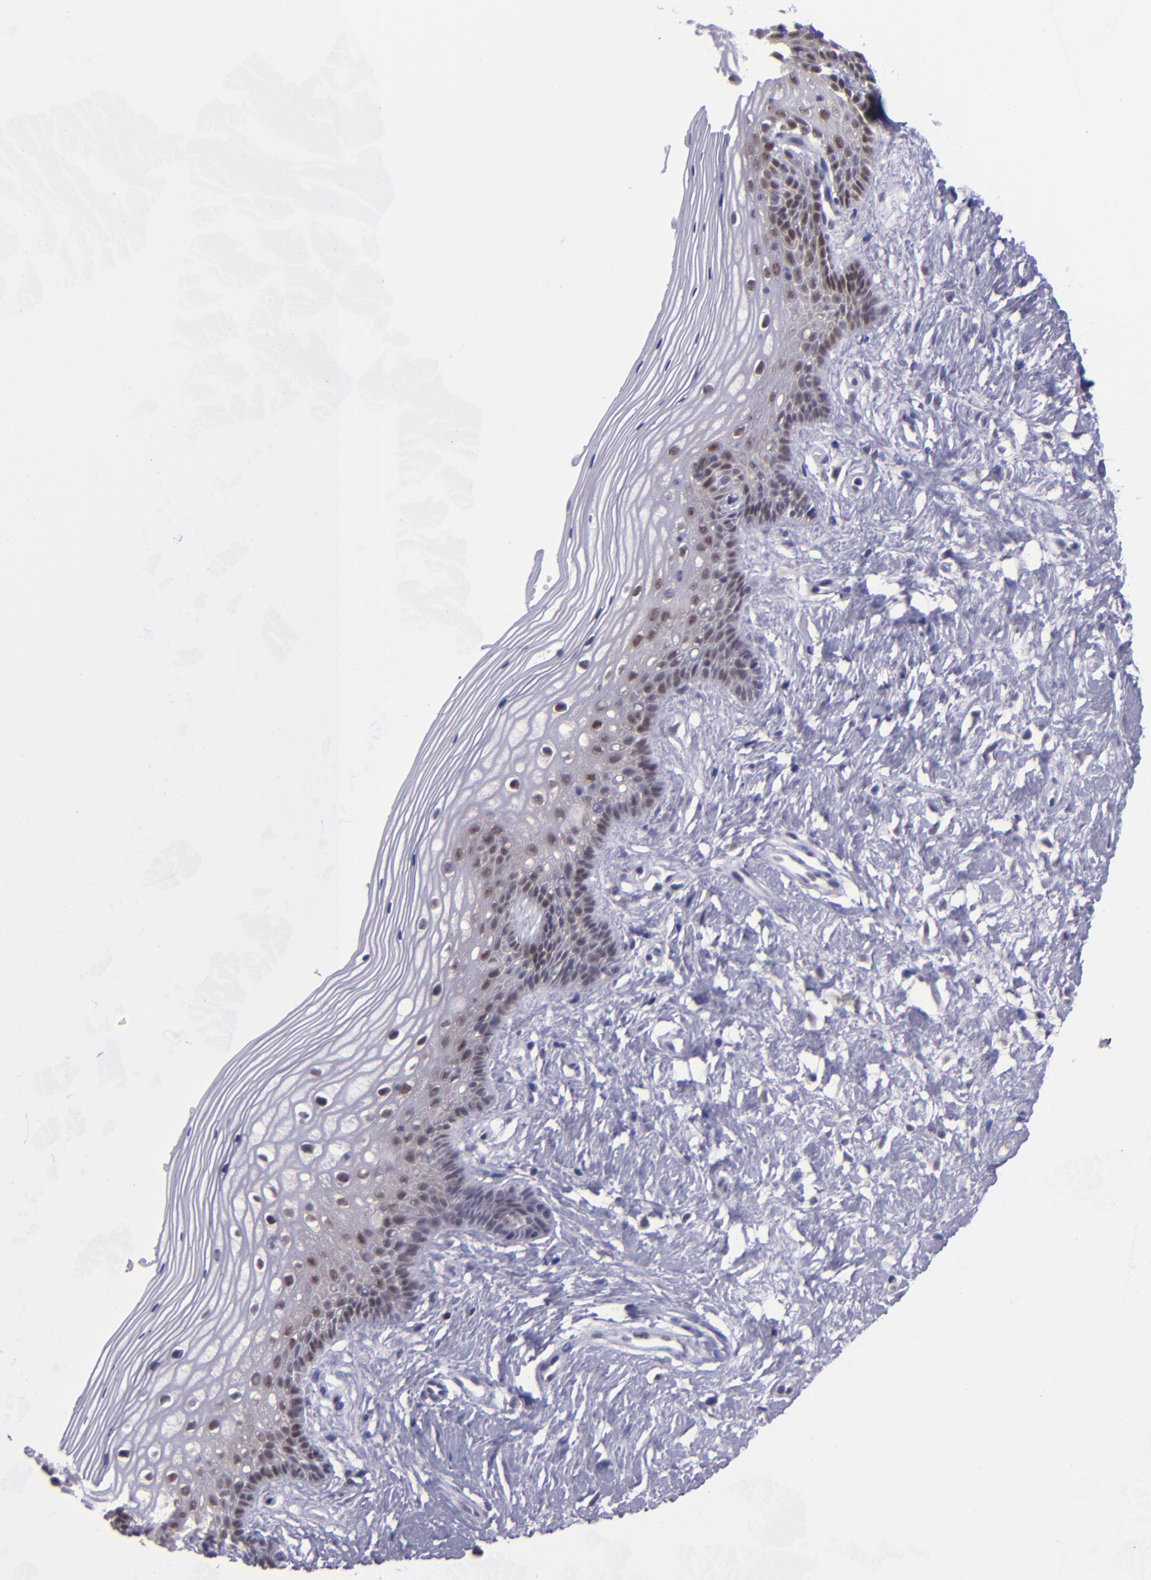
{"staining": {"intensity": "weak", "quantity": "25%-75%", "location": "nuclear"}, "tissue": "vagina", "cell_type": "Squamous epithelial cells", "image_type": "normal", "snomed": [{"axis": "morphology", "description": "Normal tissue, NOS"}, {"axis": "topography", "description": "Vagina"}], "caption": "Protein staining of benign vagina exhibits weak nuclear expression in about 25%-75% of squamous epithelial cells. (Brightfield microscopy of DAB IHC at high magnification).", "gene": "BAG1", "patient": {"sex": "female", "age": 46}}